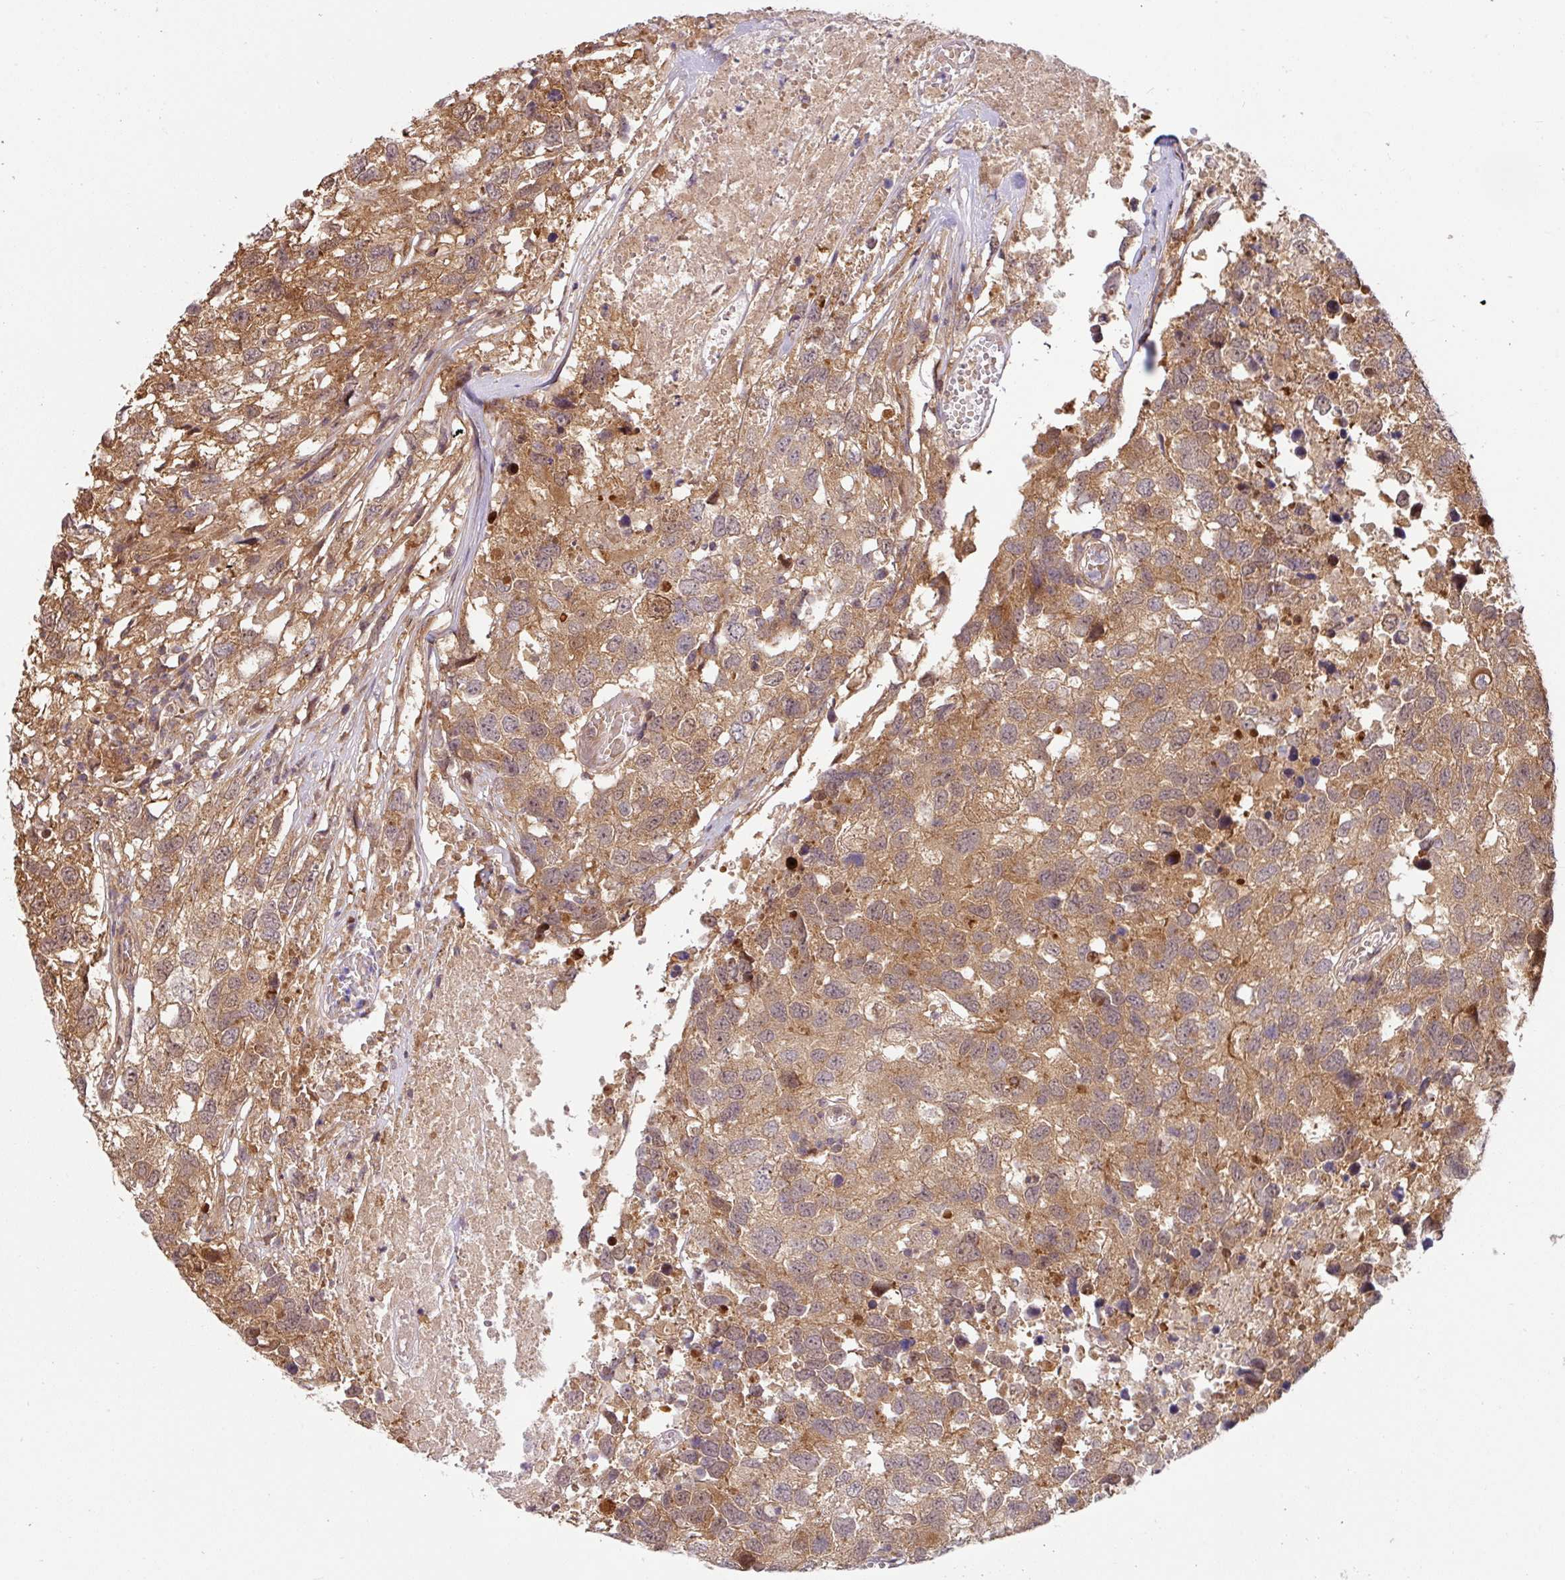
{"staining": {"intensity": "moderate", "quantity": ">75%", "location": "cytoplasmic/membranous,nuclear"}, "tissue": "testis cancer", "cell_type": "Tumor cells", "image_type": "cancer", "snomed": [{"axis": "morphology", "description": "Carcinoma, Embryonal, NOS"}, {"axis": "topography", "description": "Testis"}], "caption": "Human testis cancer (embryonal carcinoma) stained with a brown dye shows moderate cytoplasmic/membranous and nuclear positive positivity in about >75% of tumor cells.", "gene": "SHB", "patient": {"sex": "male", "age": 83}}